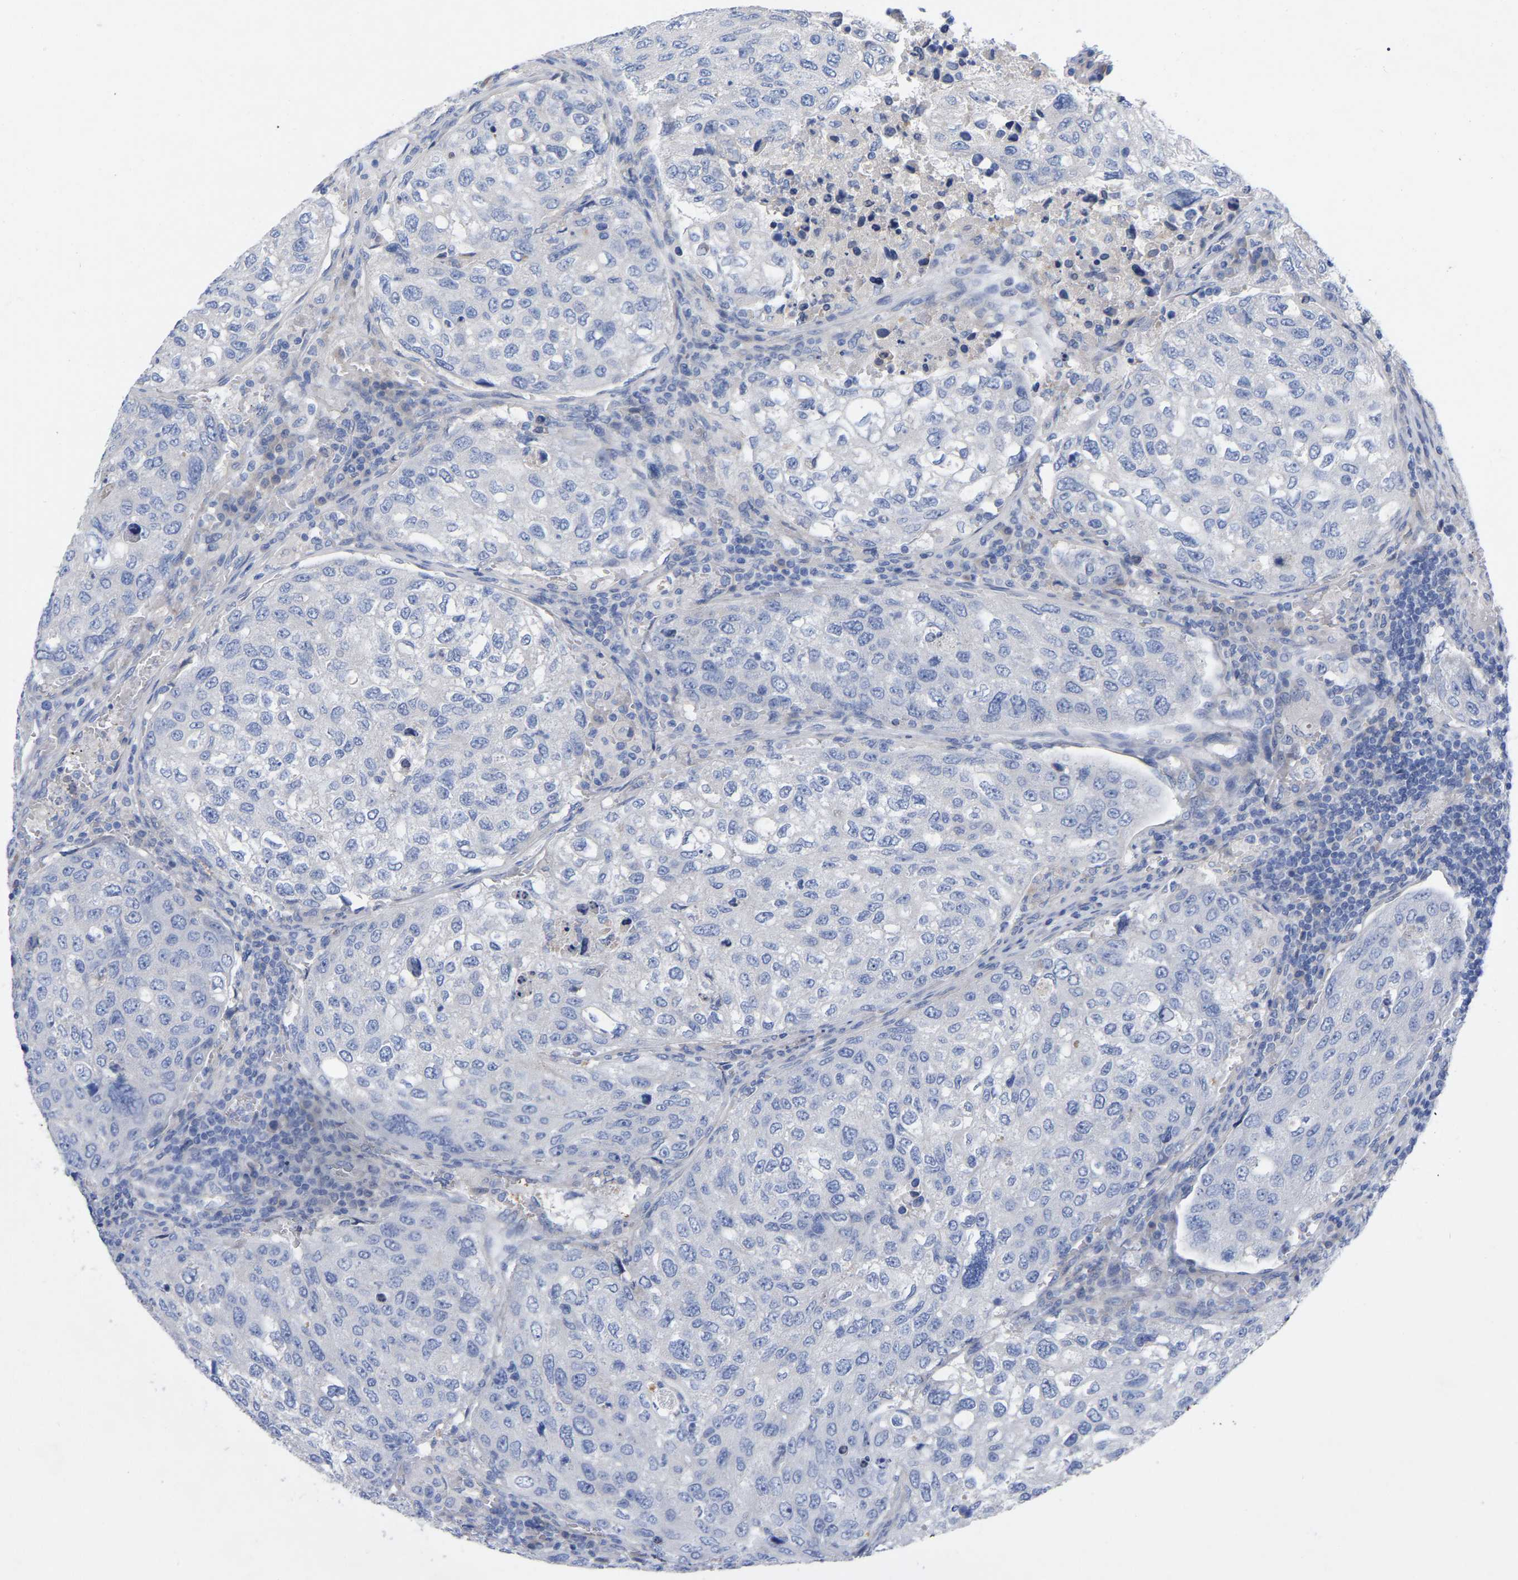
{"staining": {"intensity": "negative", "quantity": "none", "location": "none"}, "tissue": "urothelial cancer", "cell_type": "Tumor cells", "image_type": "cancer", "snomed": [{"axis": "morphology", "description": "Urothelial carcinoma, High grade"}, {"axis": "topography", "description": "Lymph node"}, {"axis": "topography", "description": "Urinary bladder"}], "caption": "IHC micrograph of urothelial carcinoma (high-grade) stained for a protein (brown), which demonstrates no staining in tumor cells. (DAB IHC, high magnification).", "gene": "HAPLN1", "patient": {"sex": "male", "age": 51}}